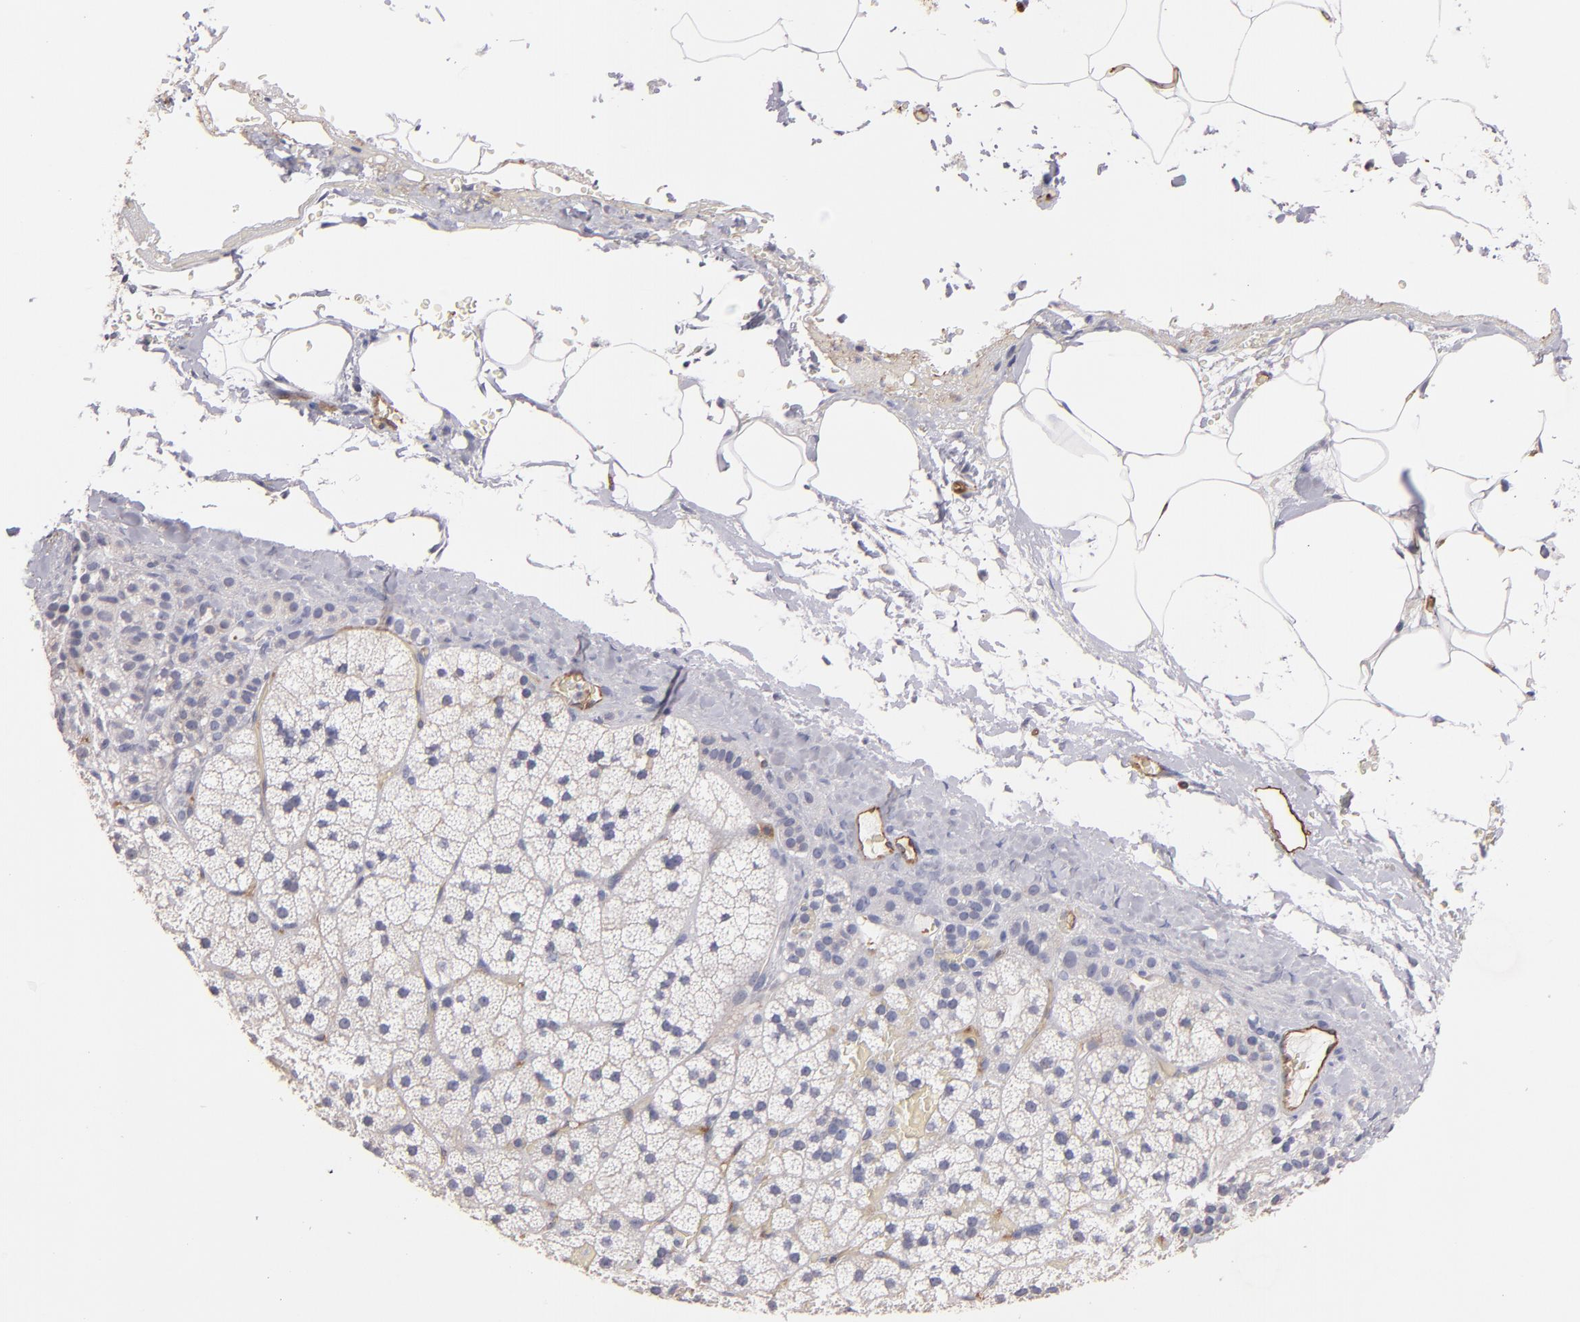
{"staining": {"intensity": "negative", "quantity": "none", "location": "none"}, "tissue": "adrenal gland", "cell_type": "Glandular cells", "image_type": "normal", "snomed": [{"axis": "morphology", "description": "Normal tissue, NOS"}, {"axis": "topography", "description": "Adrenal gland"}], "caption": "Human adrenal gland stained for a protein using IHC reveals no positivity in glandular cells.", "gene": "CLDN5", "patient": {"sex": "male", "age": 35}}